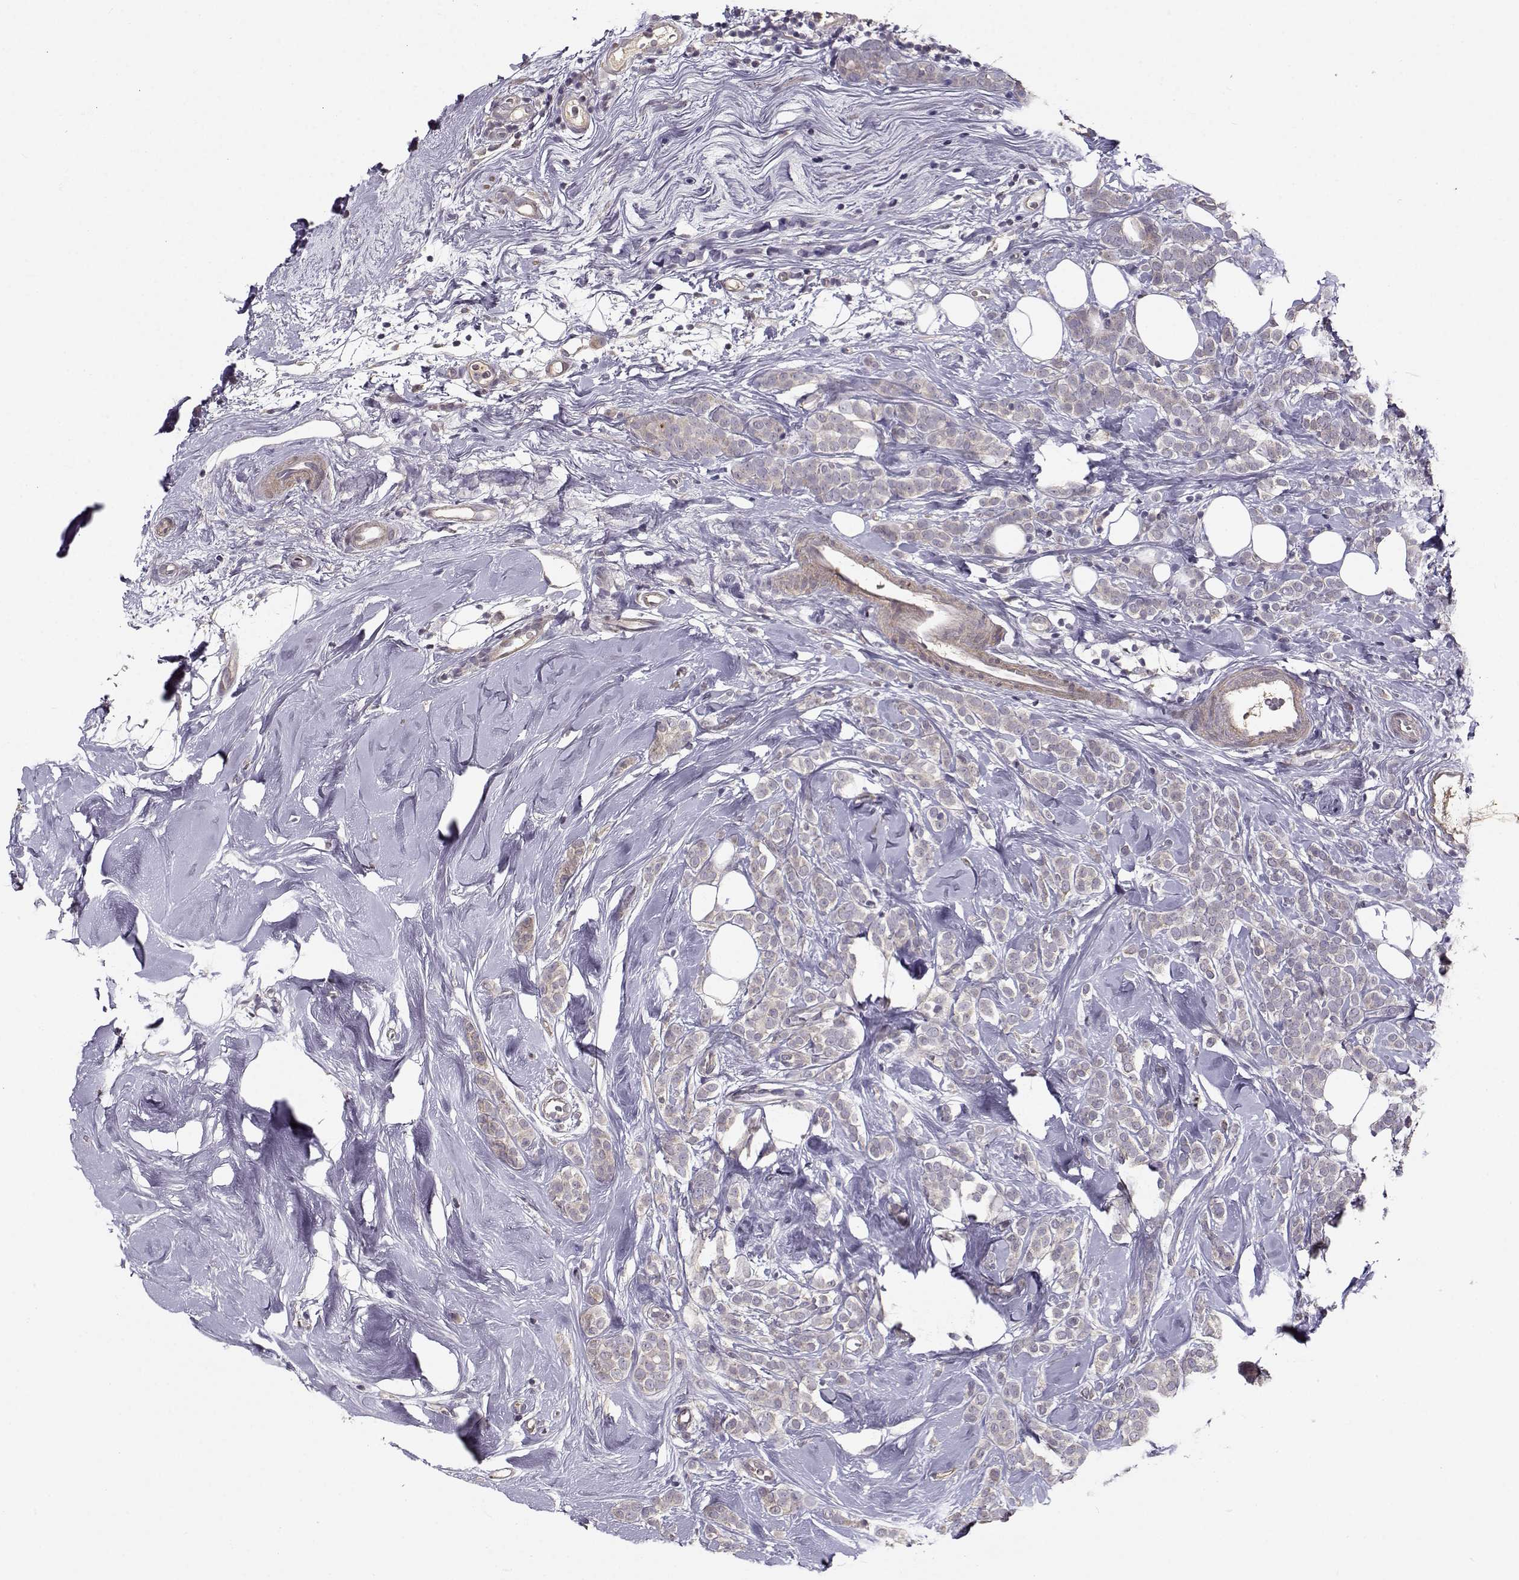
{"staining": {"intensity": "negative", "quantity": "none", "location": "none"}, "tissue": "breast cancer", "cell_type": "Tumor cells", "image_type": "cancer", "snomed": [{"axis": "morphology", "description": "Lobular carcinoma"}, {"axis": "topography", "description": "Breast"}], "caption": "Tumor cells are negative for brown protein staining in lobular carcinoma (breast).", "gene": "ENTPD8", "patient": {"sex": "female", "age": 49}}